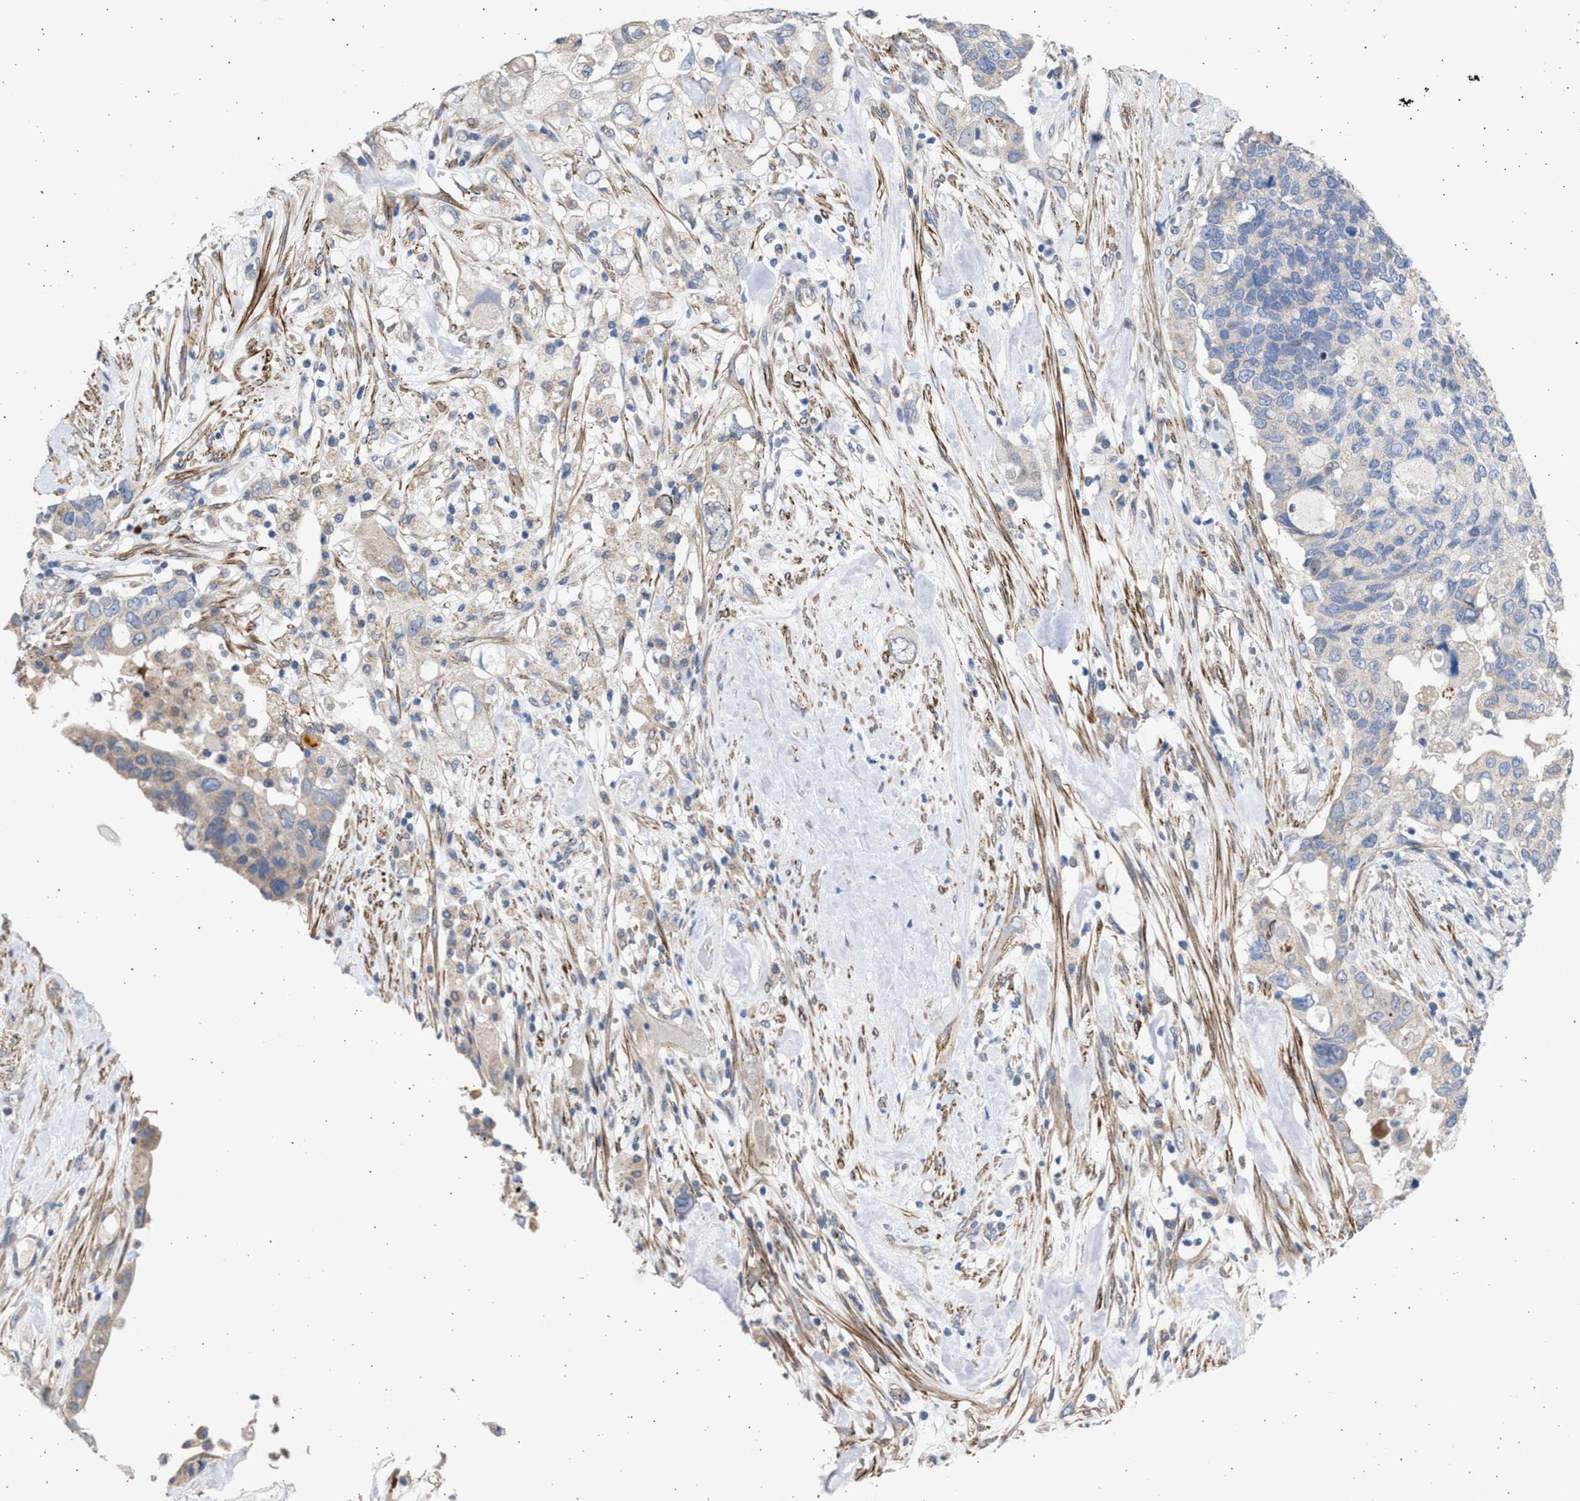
{"staining": {"intensity": "negative", "quantity": "none", "location": "none"}, "tissue": "pancreatic cancer", "cell_type": "Tumor cells", "image_type": "cancer", "snomed": [{"axis": "morphology", "description": "Adenocarcinoma, NOS"}, {"axis": "topography", "description": "Pancreas"}], "caption": "DAB (3,3'-diaminobenzidine) immunohistochemical staining of pancreatic cancer displays no significant expression in tumor cells.", "gene": "NBR1", "patient": {"sex": "female", "age": 56}}